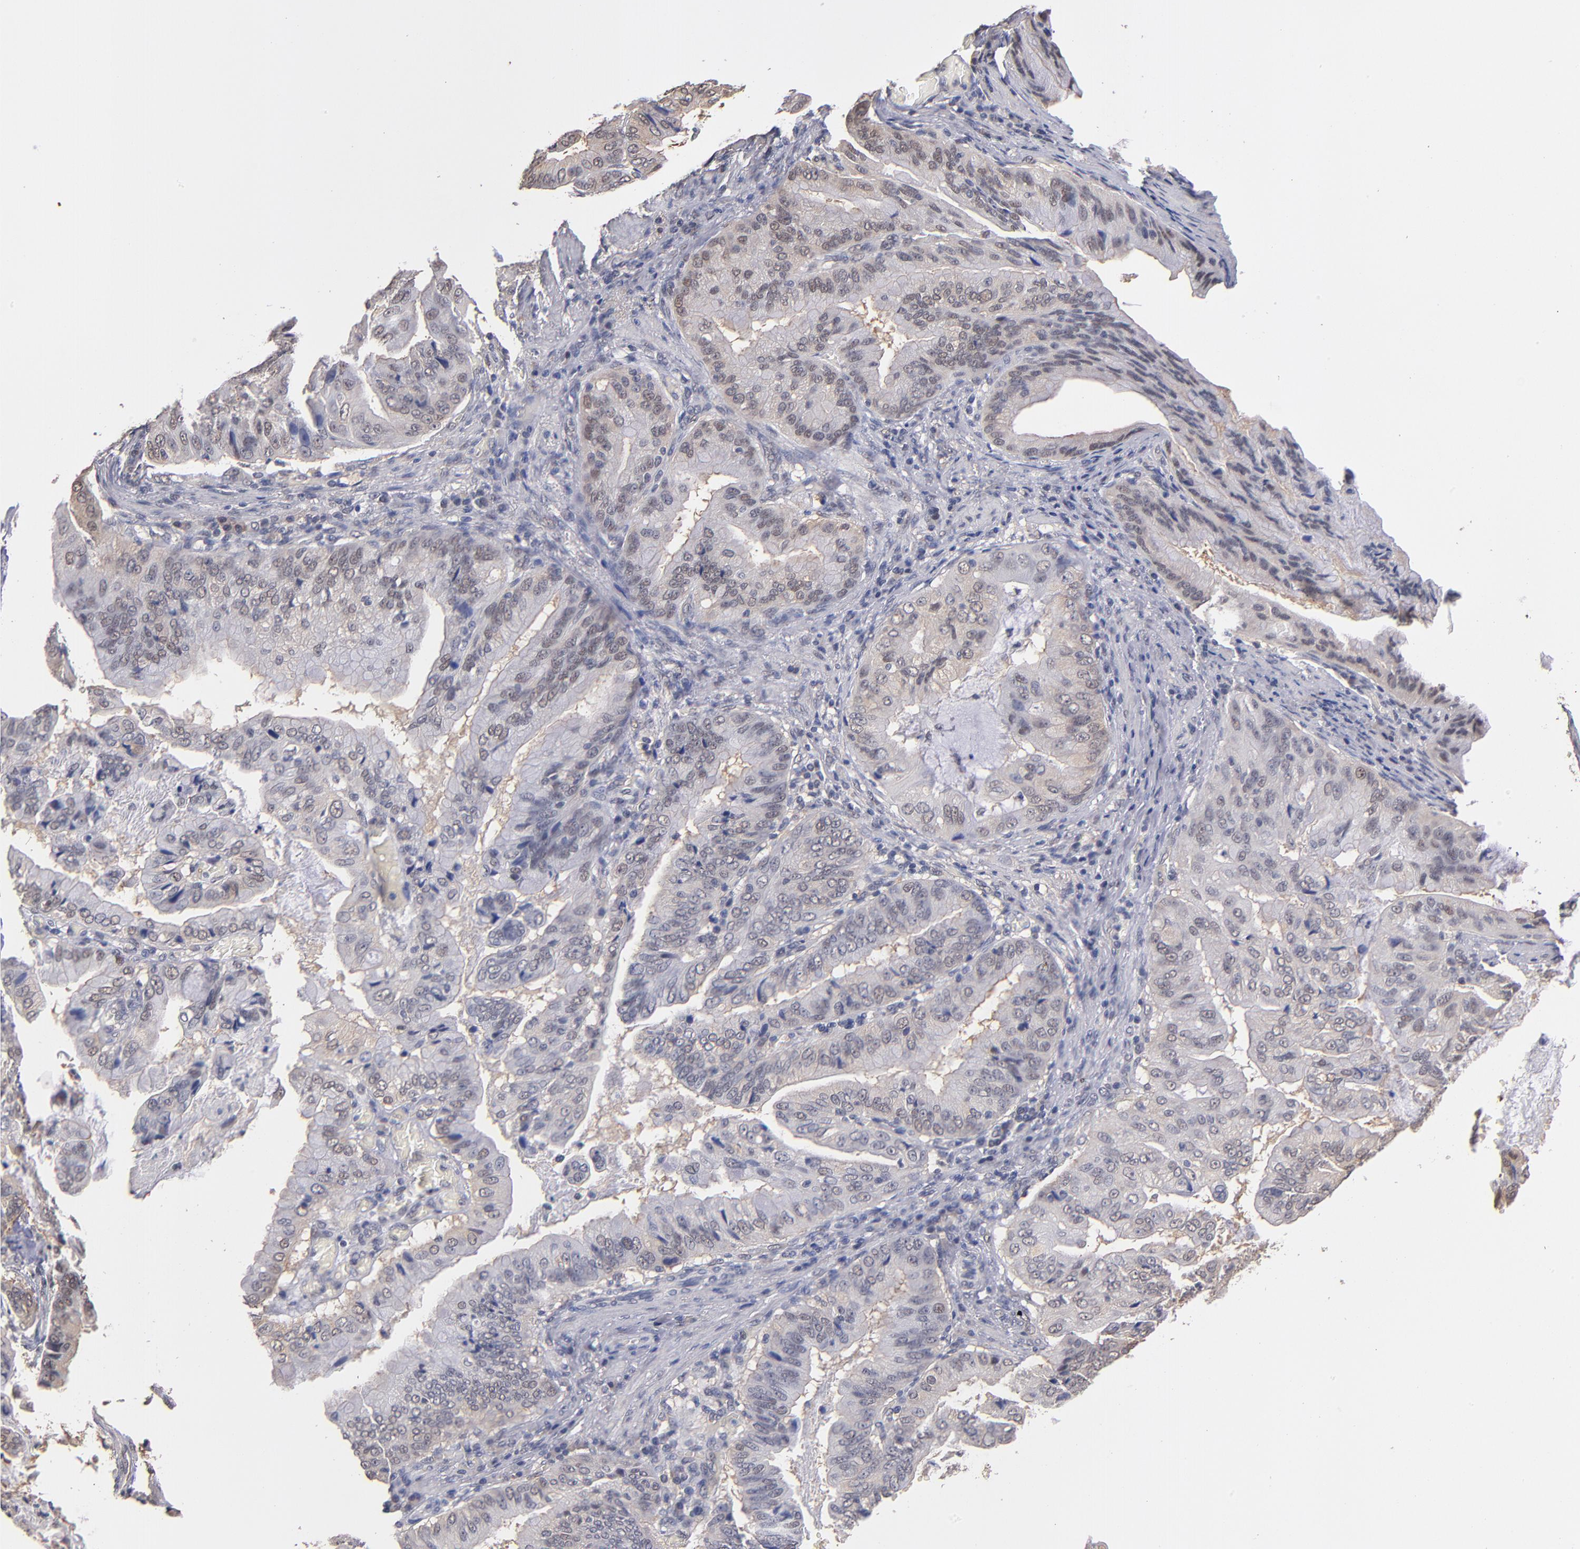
{"staining": {"intensity": "weak", "quantity": "25%-75%", "location": "cytoplasmic/membranous,nuclear"}, "tissue": "stomach cancer", "cell_type": "Tumor cells", "image_type": "cancer", "snomed": [{"axis": "morphology", "description": "Adenocarcinoma, NOS"}, {"axis": "topography", "description": "Stomach, upper"}], "caption": "Approximately 25%-75% of tumor cells in adenocarcinoma (stomach) exhibit weak cytoplasmic/membranous and nuclear protein expression as visualized by brown immunohistochemical staining.", "gene": "PSMD10", "patient": {"sex": "male", "age": 80}}